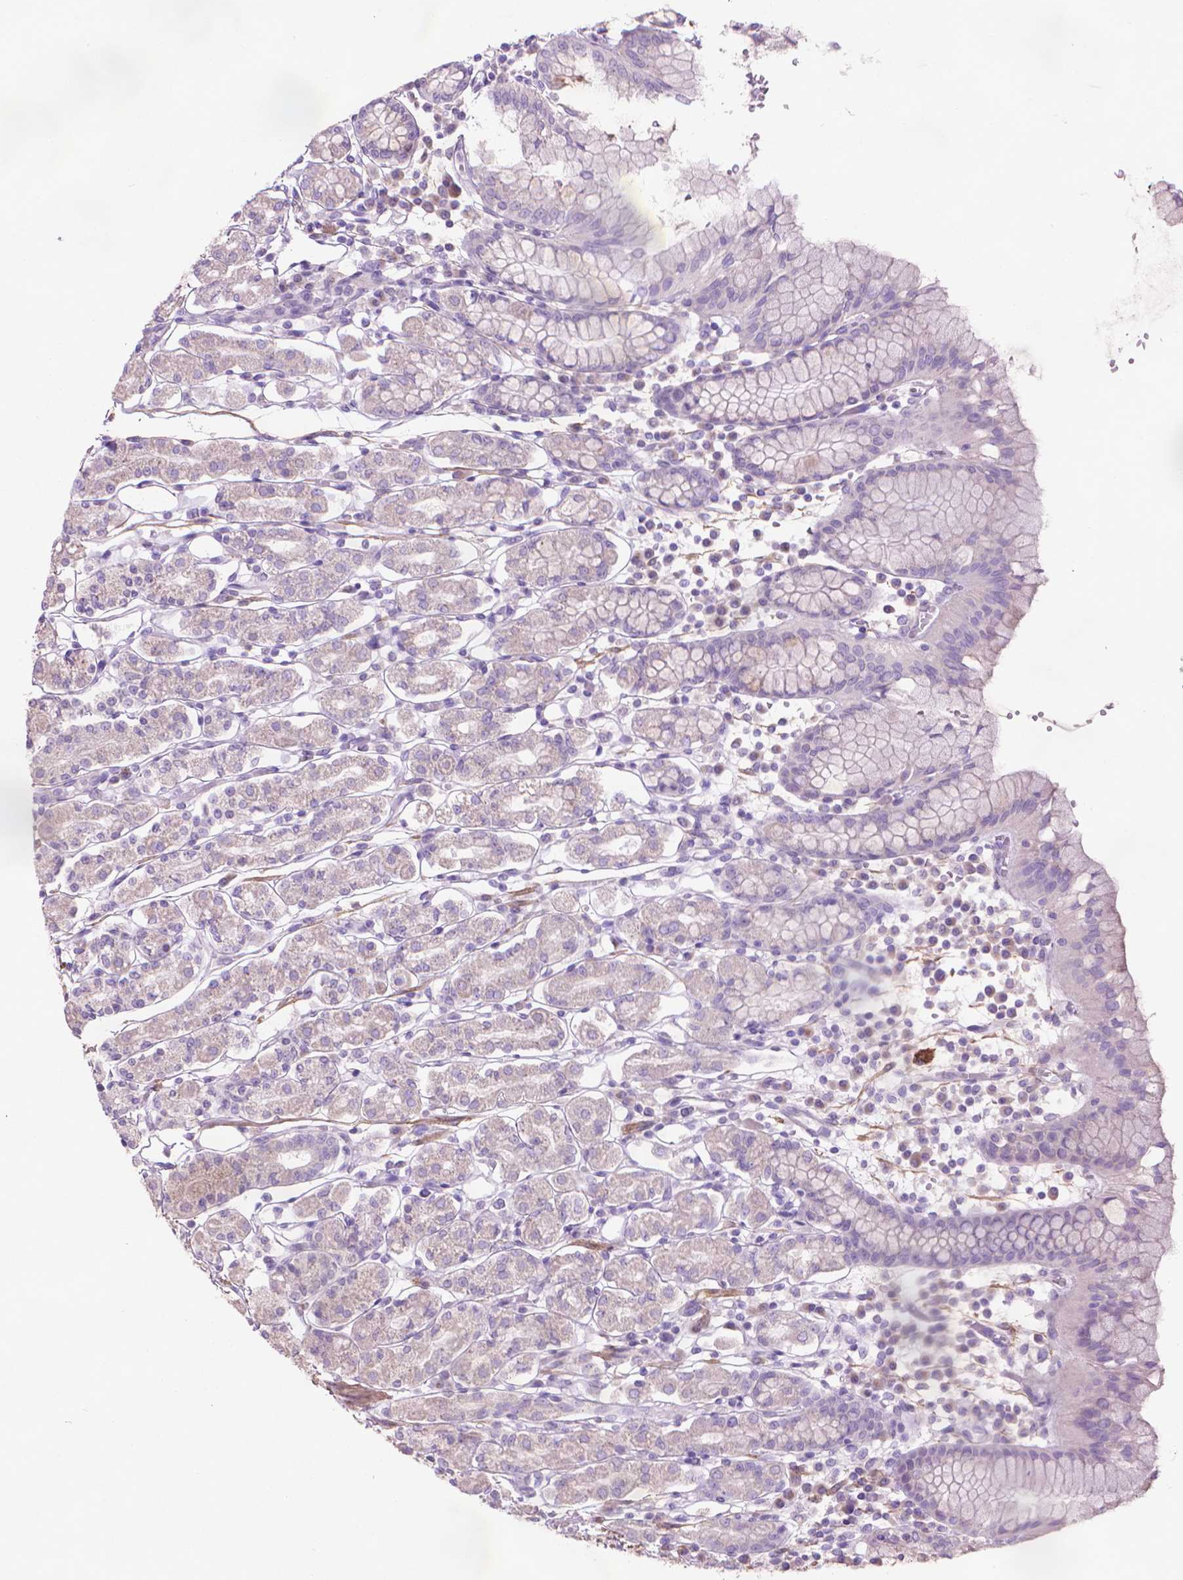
{"staining": {"intensity": "negative", "quantity": "none", "location": "none"}, "tissue": "stomach", "cell_type": "Glandular cells", "image_type": "normal", "snomed": [{"axis": "morphology", "description": "Normal tissue, NOS"}, {"axis": "topography", "description": "Stomach, upper"}, {"axis": "topography", "description": "Stomach"}], "caption": "This micrograph is of benign stomach stained with immunohistochemistry (IHC) to label a protein in brown with the nuclei are counter-stained blue. There is no expression in glandular cells.", "gene": "AQP10", "patient": {"sex": "male", "age": 62}}